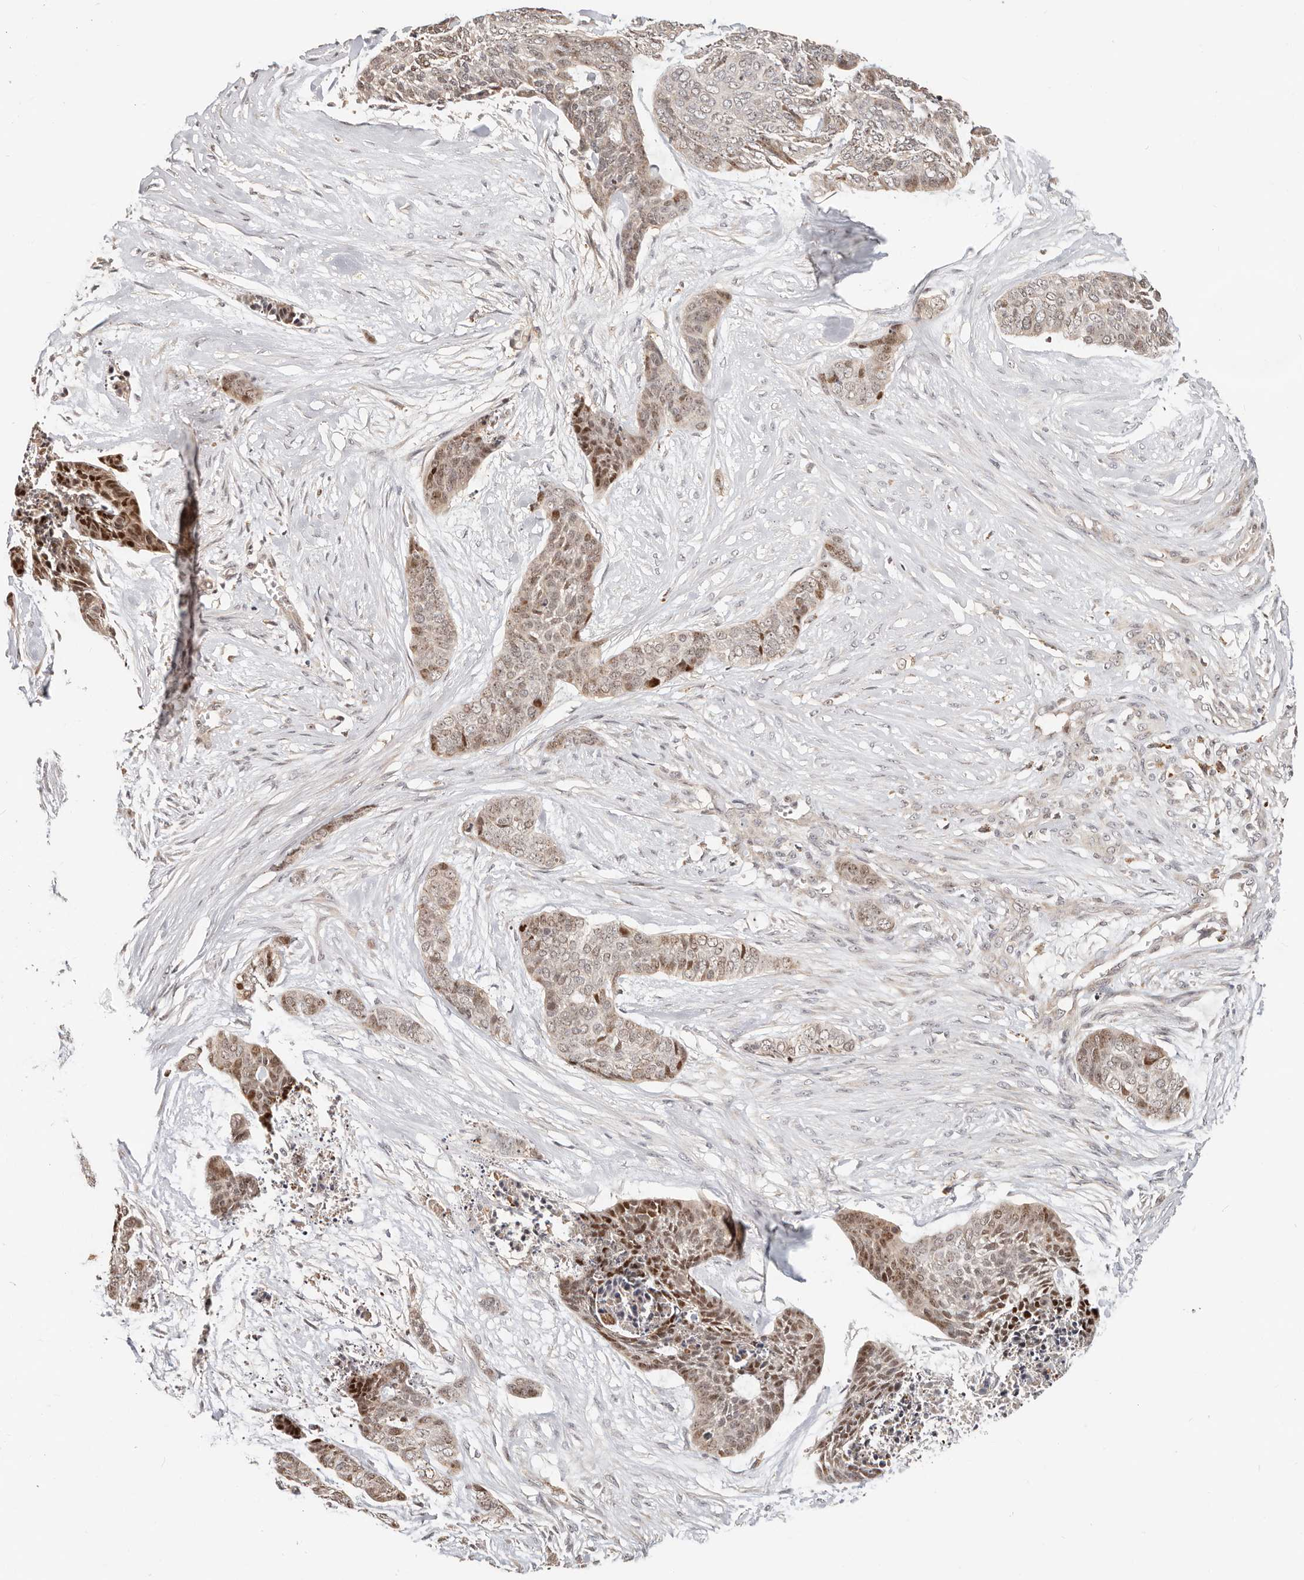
{"staining": {"intensity": "moderate", "quantity": ">75%", "location": "nuclear"}, "tissue": "skin cancer", "cell_type": "Tumor cells", "image_type": "cancer", "snomed": [{"axis": "morphology", "description": "Basal cell carcinoma"}, {"axis": "topography", "description": "Skin"}], "caption": "A medium amount of moderate nuclear positivity is appreciated in about >75% of tumor cells in skin basal cell carcinoma tissue.", "gene": "ZRANB1", "patient": {"sex": "female", "age": 64}}